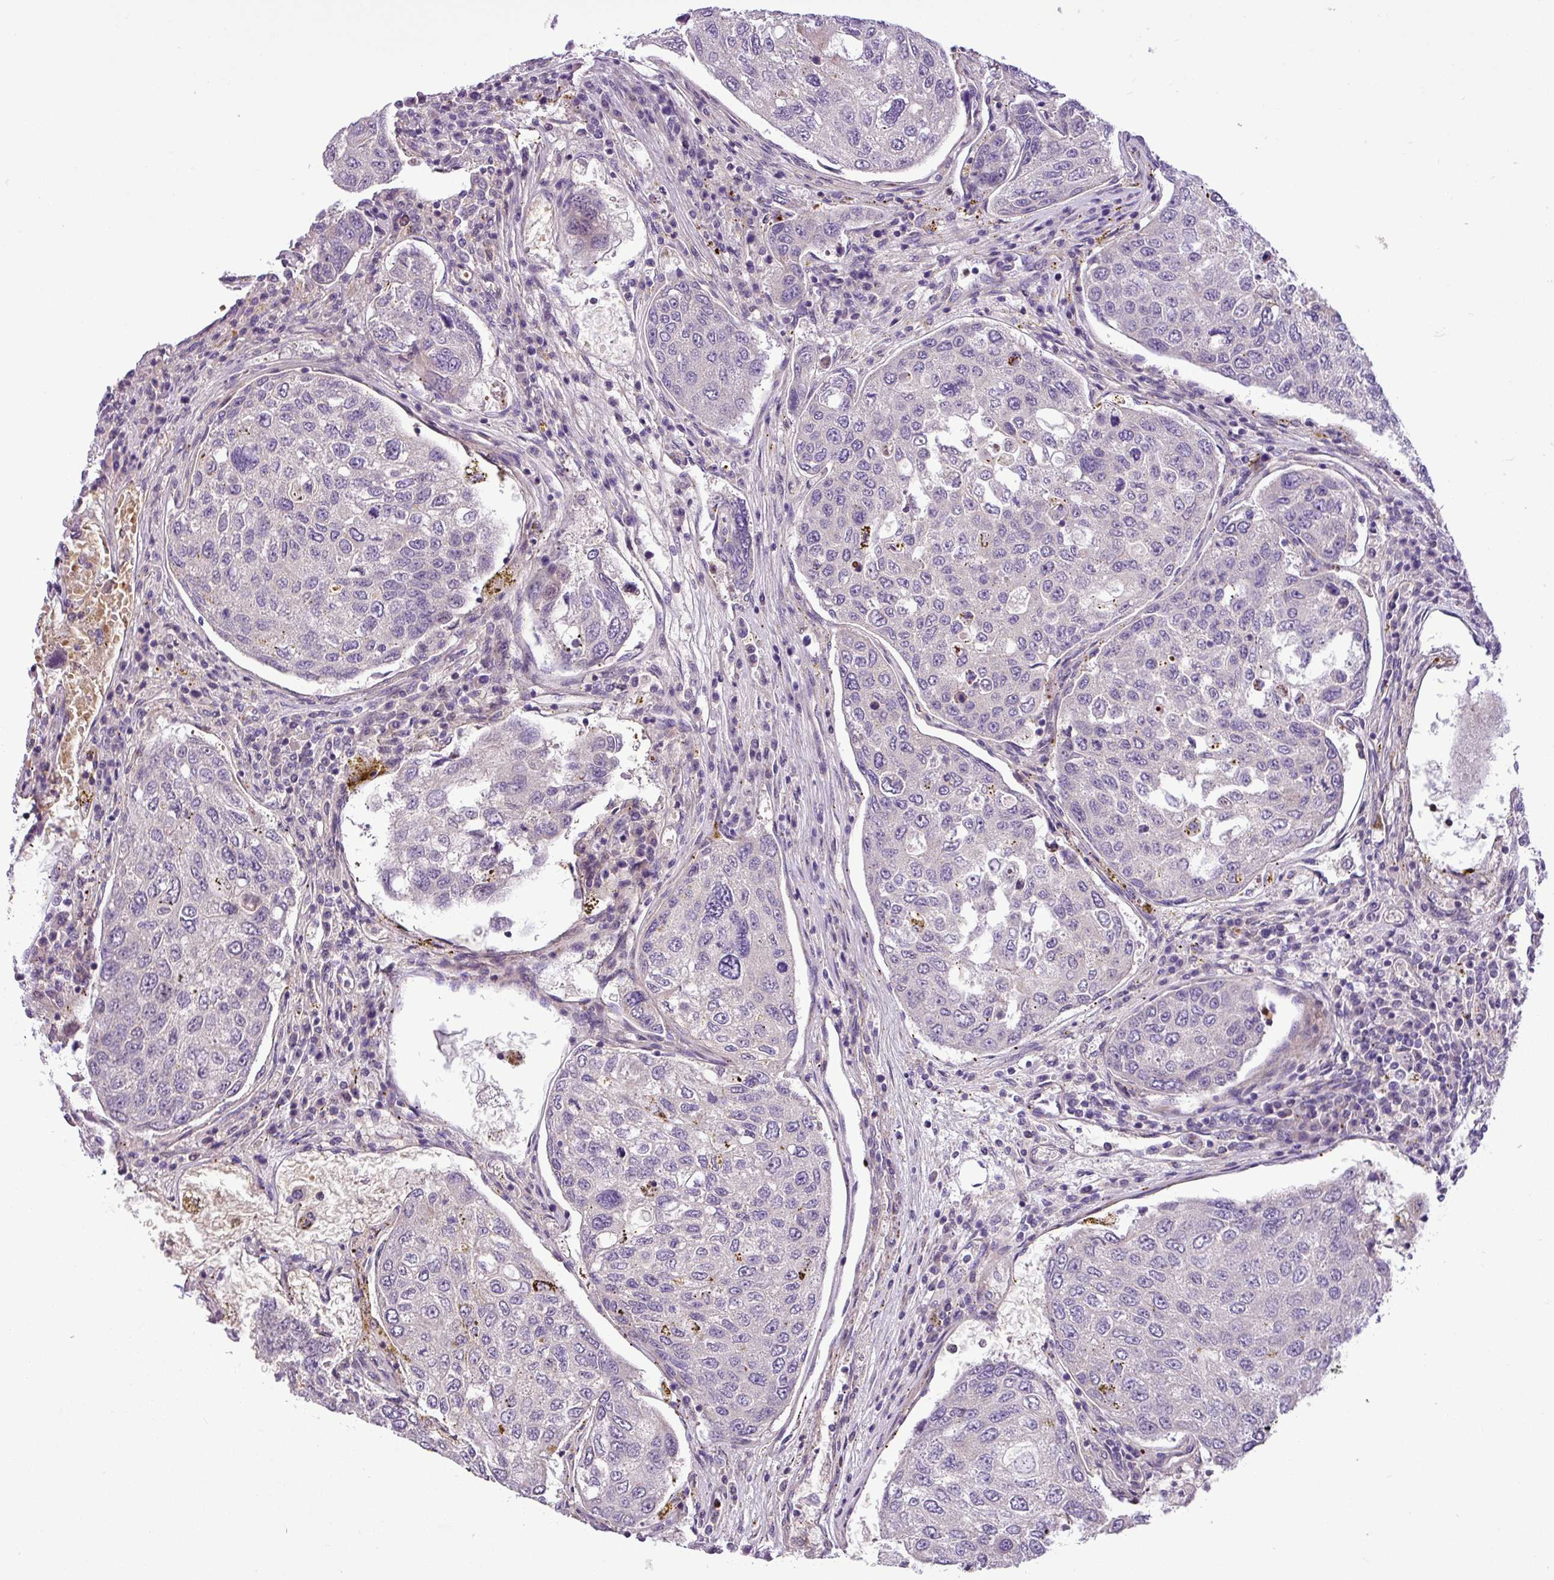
{"staining": {"intensity": "negative", "quantity": "none", "location": "none"}, "tissue": "urothelial cancer", "cell_type": "Tumor cells", "image_type": "cancer", "snomed": [{"axis": "morphology", "description": "Urothelial carcinoma, High grade"}, {"axis": "topography", "description": "Lymph node"}, {"axis": "topography", "description": "Urinary bladder"}], "caption": "The immunohistochemistry micrograph has no significant staining in tumor cells of urothelial carcinoma (high-grade) tissue. (DAB immunohistochemistry (IHC) with hematoxylin counter stain).", "gene": "NBEAL2", "patient": {"sex": "male", "age": 51}}